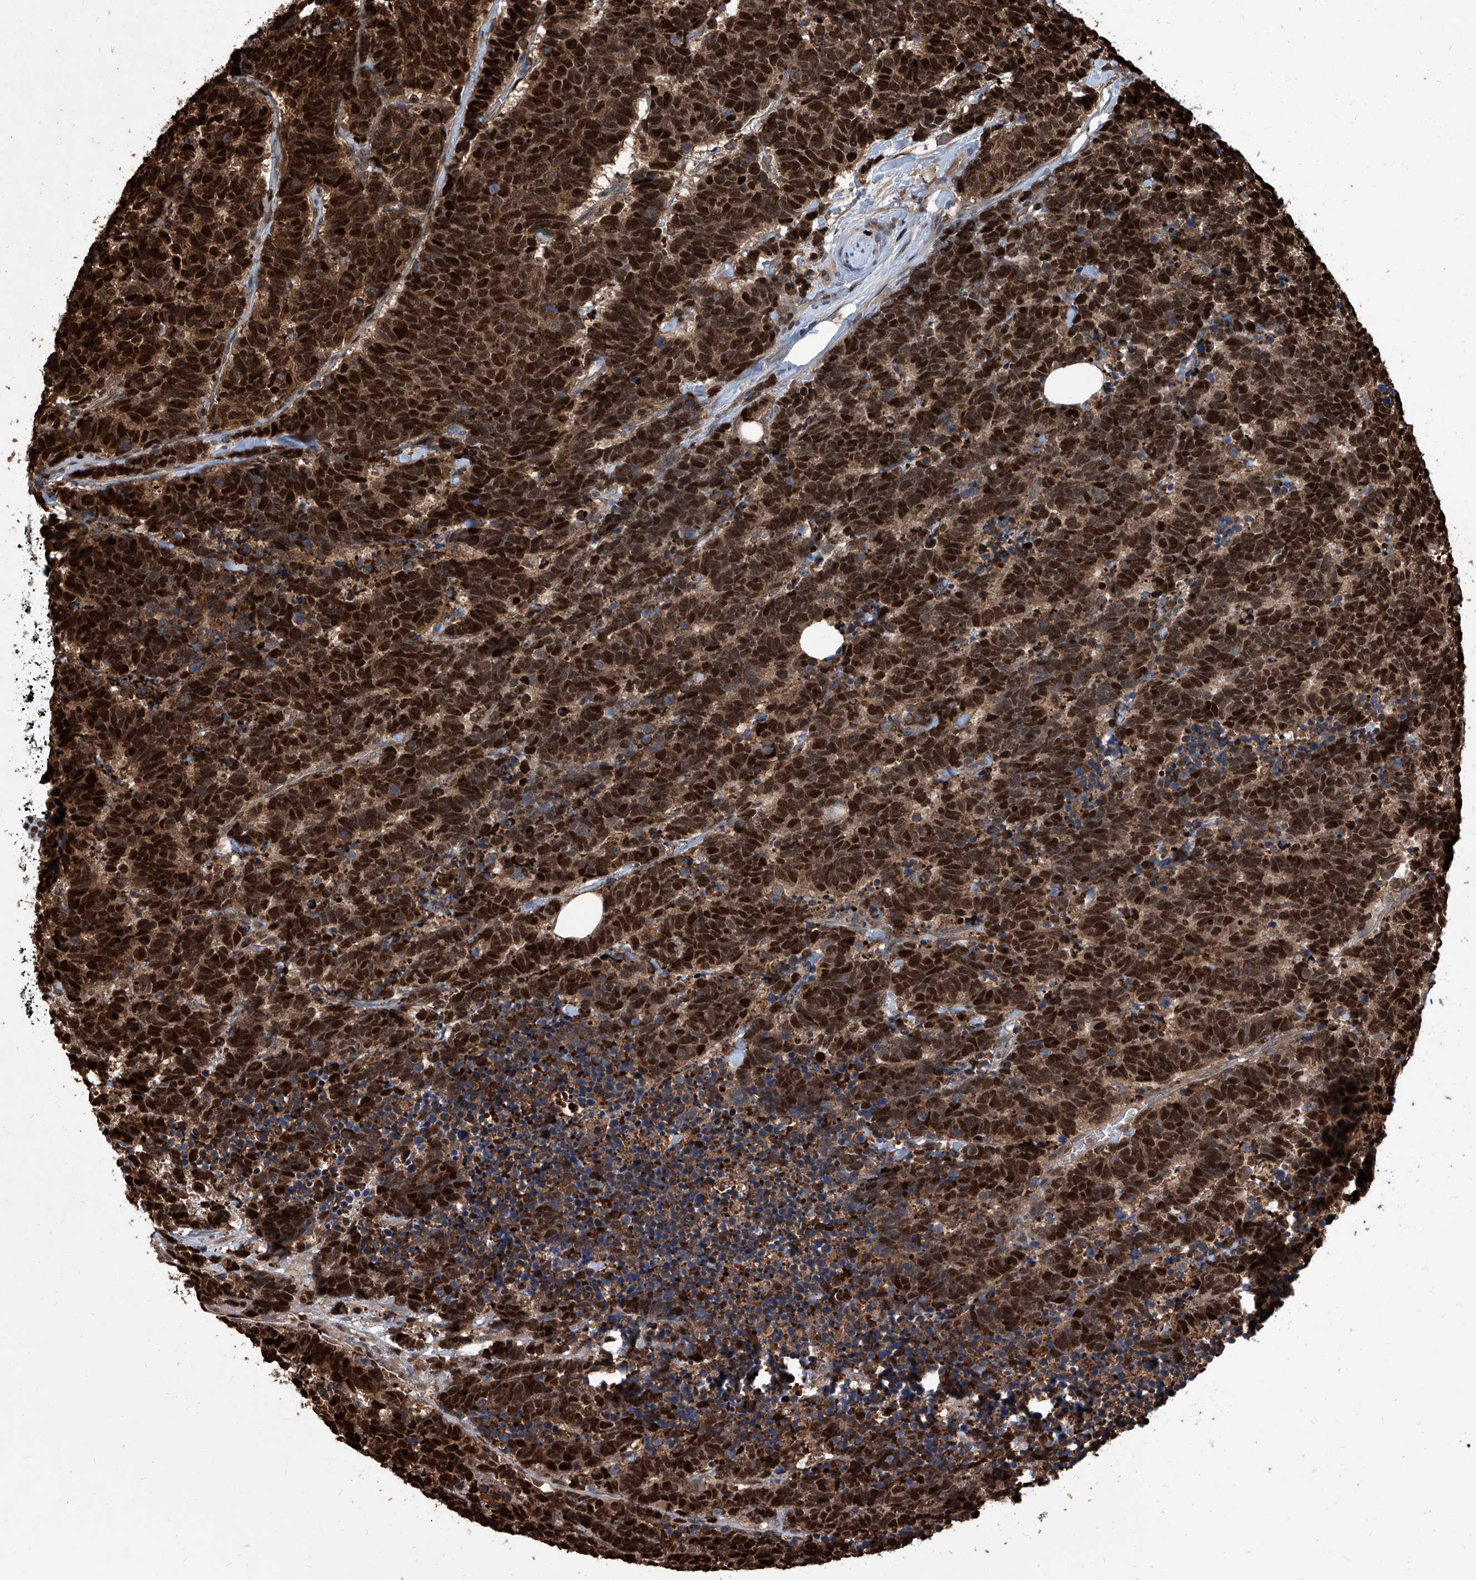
{"staining": {"intensity": "strong", "quantity": ">75%", "location": "nuclear"}, "tissue": "carcinoid", "cell_type": "Tumor cells", "image_type": "cancer", "snomed": [{"axis": "morphology", "description": "Carcinoma, NOS"}, {"axis": "morphology", "description": "Carcinoid, malignant, NOS"}, {"axis": "topography", "description": "Urinary bladder"}], "caption": "This micrograph shows immunohistochemistry (IHC) staining of carcinoma, with high strong nuclear staining in about >75% of tumor cells.", "gene": "PCNA", "patient": {"sex": "male", "age": 57}}